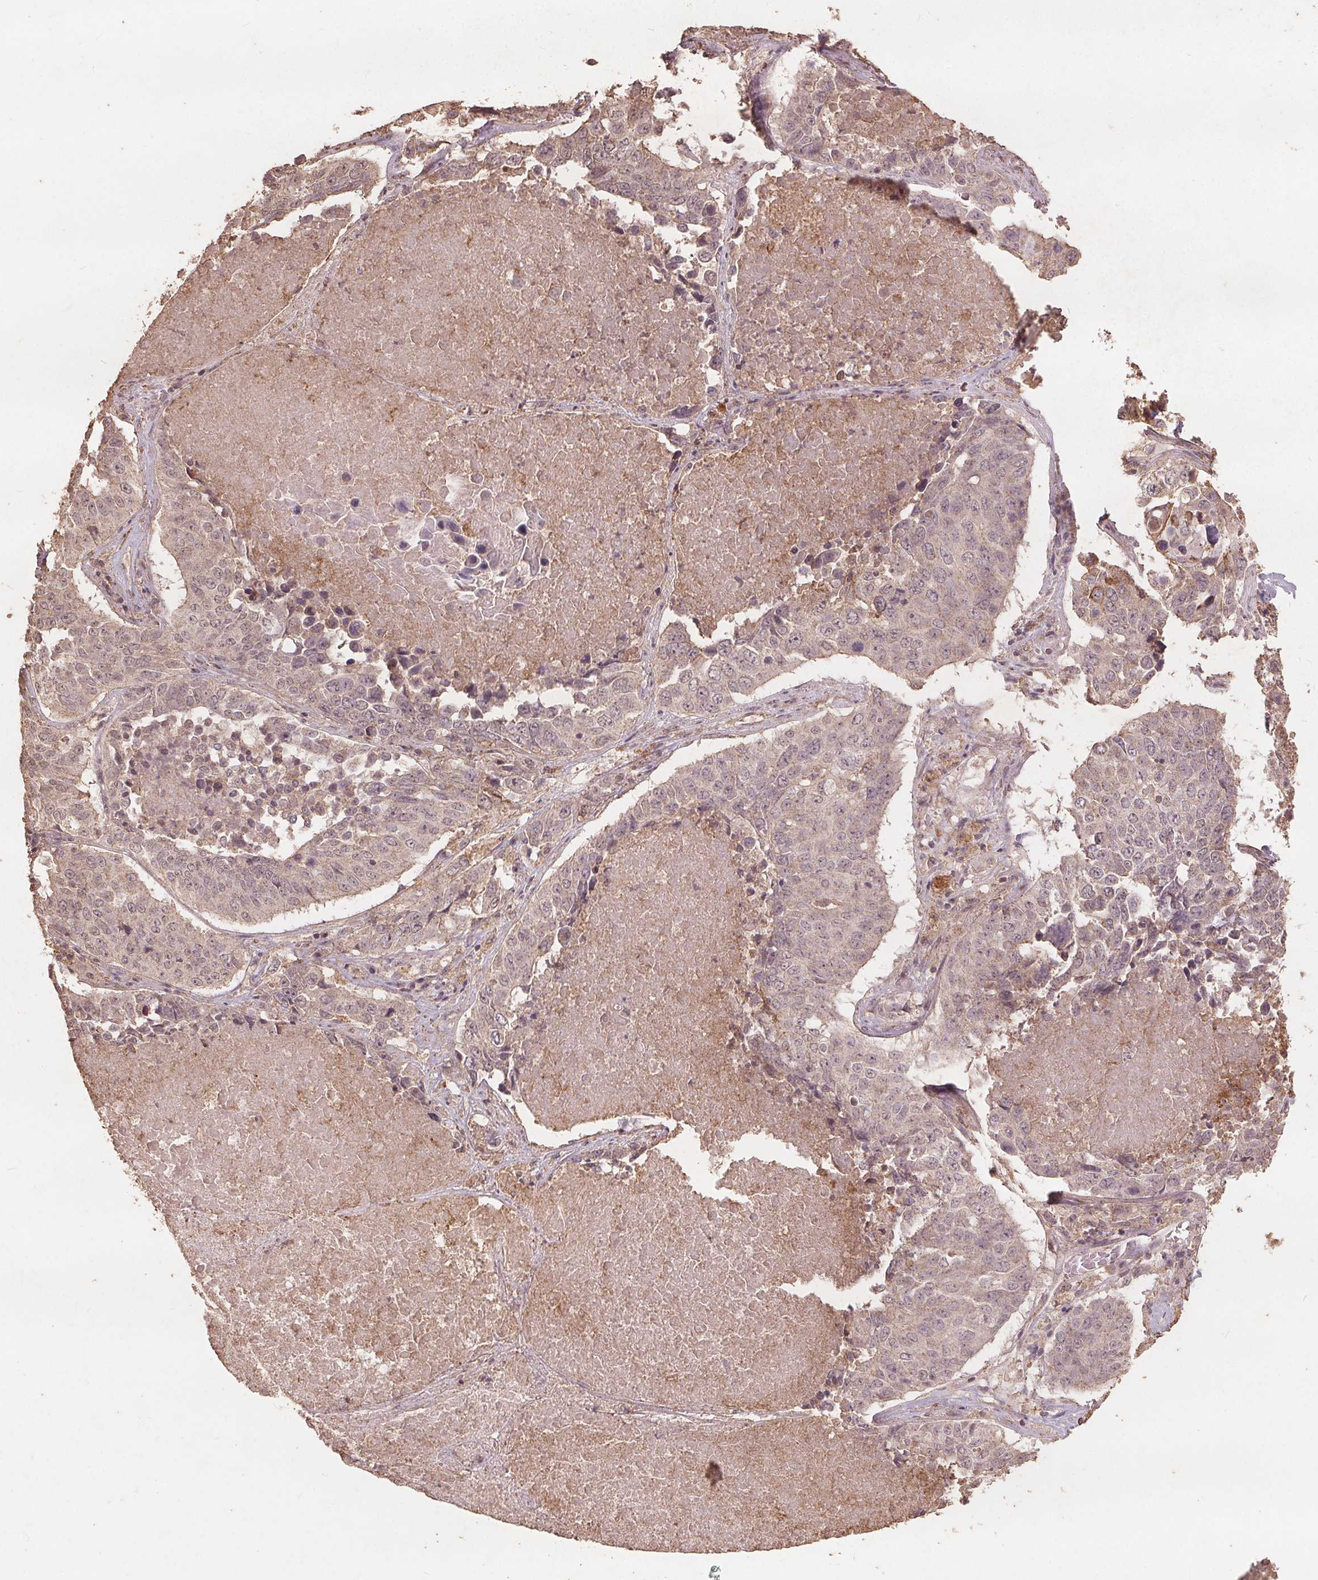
{"staining": {"intensity": "negative", "quantity": "none", "location": "none"}, "tissue": "lung cancer", "cell_type": "Tumor cells", "image_type": "cancer", "snomed": [{"axis": "morphology", "description": "Normal tissue, NOS"}, {"axis": "morphology", "description": "Squamous cell carcinoma, NOS"}, {"axis": "topography", "description": "Bronchus"}, {"axis": "topography", "description": "Lung"}], "caption": "There is no significant expression in tumor cells of lung cancer.", "gene": "DSG3", "patient": {"sex": "male", "age": 64}}